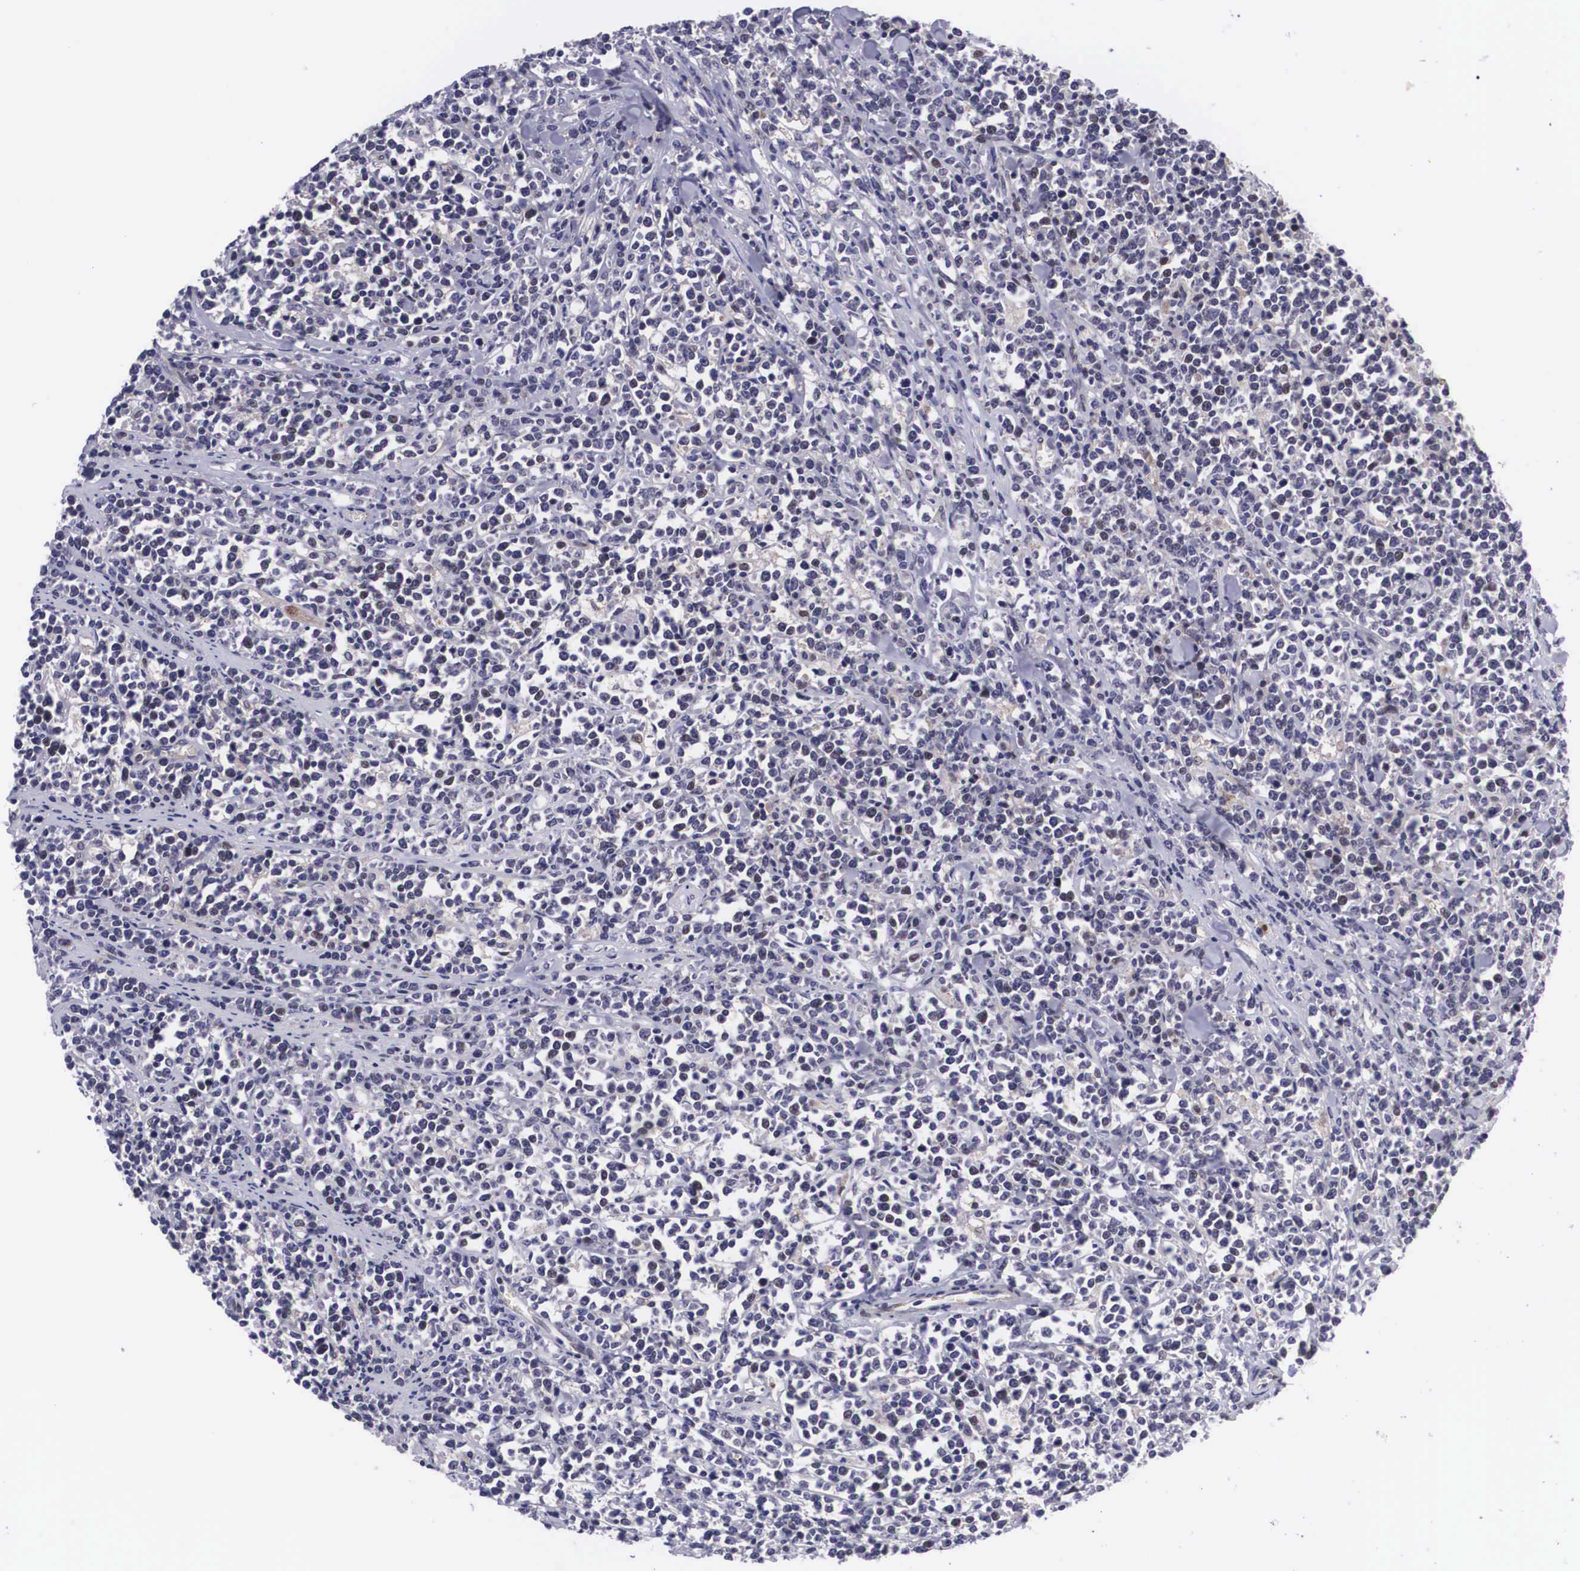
{"staining": {"intensity": "weak", "quantity": "<25%", "location": "nuclear"}, "tissue": "lymphoma", "cell_type": "Tumor cells", "image_type": "cancer", "snomed": [{"axis": "morphology", "description": "Malignant lymphoma, non-Hodgkin's type, High grade"}, {"axis": "topography", "description": "Small intestine"}, {"axis": "topography", "description": "Colon"}], "caption": "An IHC photomicrograph of malignant lymphoma, non-Hodgkin's type (high-grade) is shown. There is no staining in tumor cells of malignant lymphoma, non-Hodgkin's type (high-grade).", "gene": "EMID1", "patient": {"sex": "male", "age": 8}}